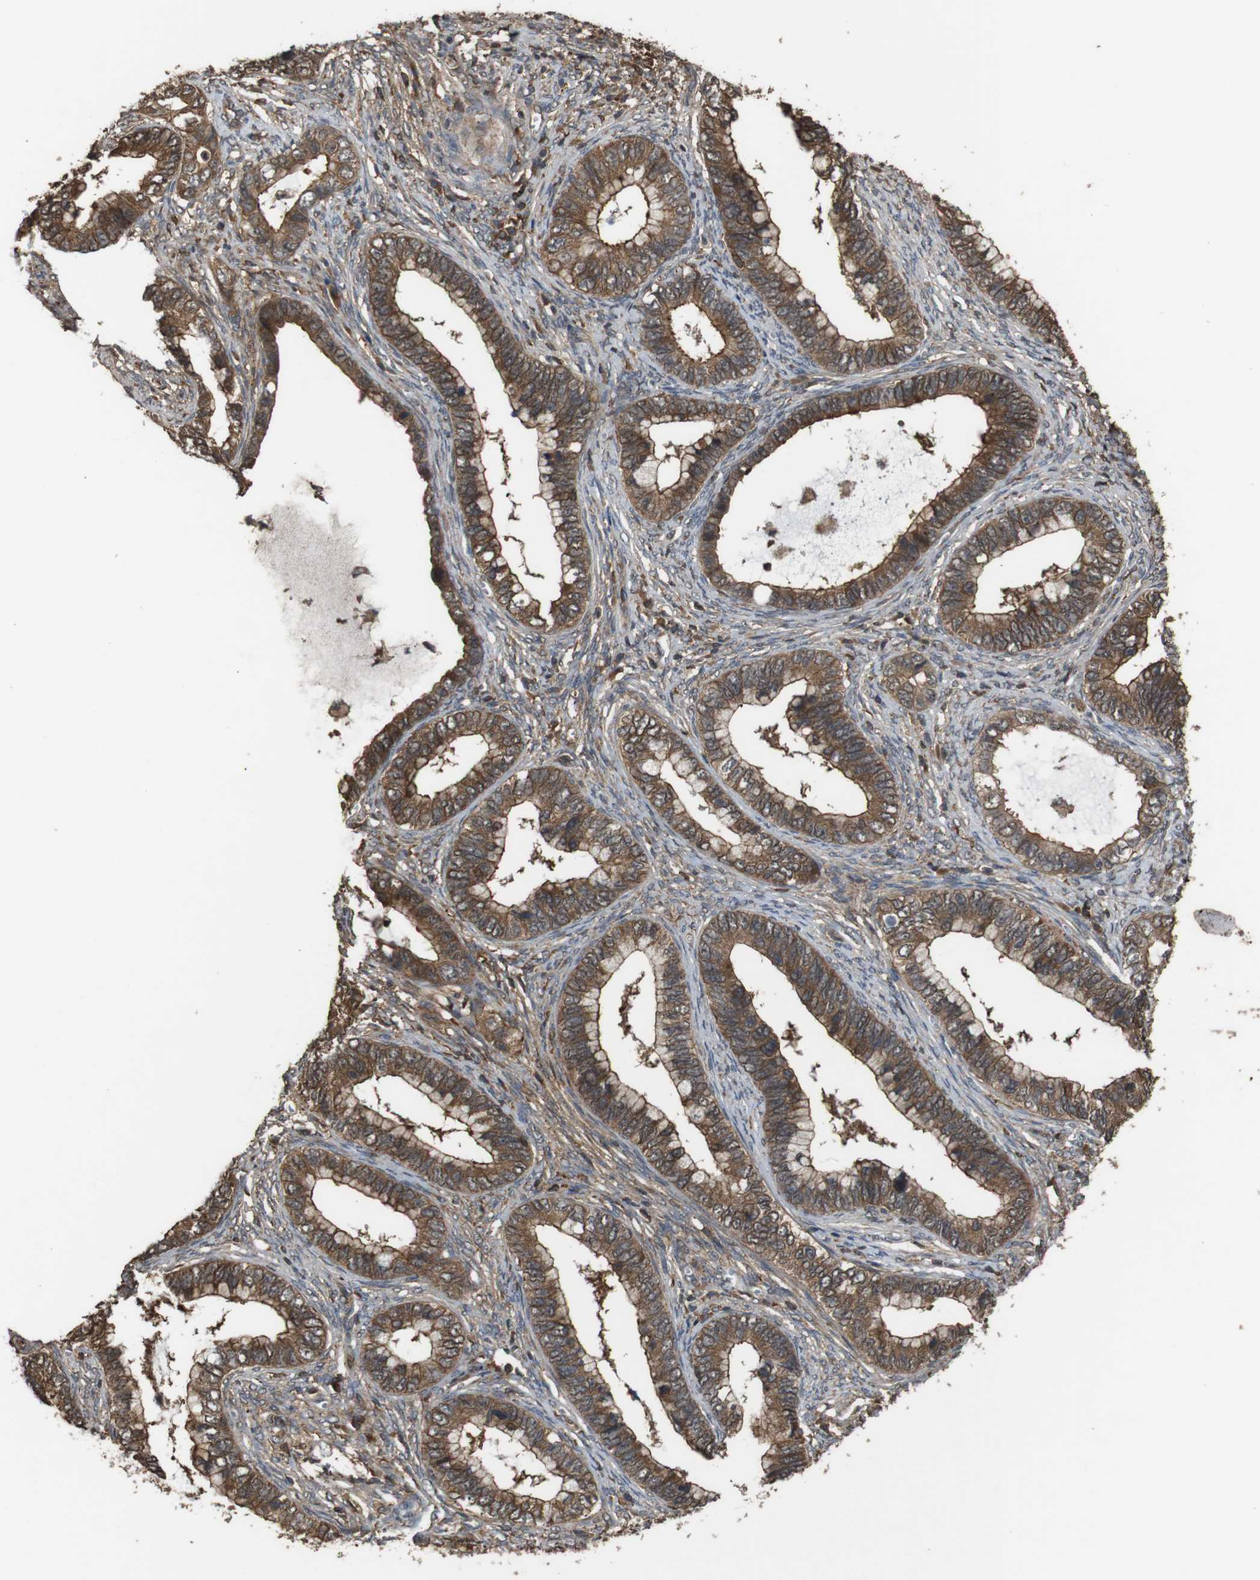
{"staining": {"intensity": "strong", "quantity": ">75%", "location": "cytoplasmic/membranous"}, "tissue": "cervical cancer", "cell_type": "Tumor cells", "image_type": "cancer", "snomed": [{"axis": "morphology", "description": "Adenocarcinoma, NOS"}, {"axis": "topography", "description": "Cervix"}], "caption": "IHC (DAB) staining of human cervical adenocarcinoma reveals strong cytoplasmic/membranous protein expression in approximately >75% of tumor cells.", "gene": "BAG4", "patient": {"sex": "female", "age": 44}}